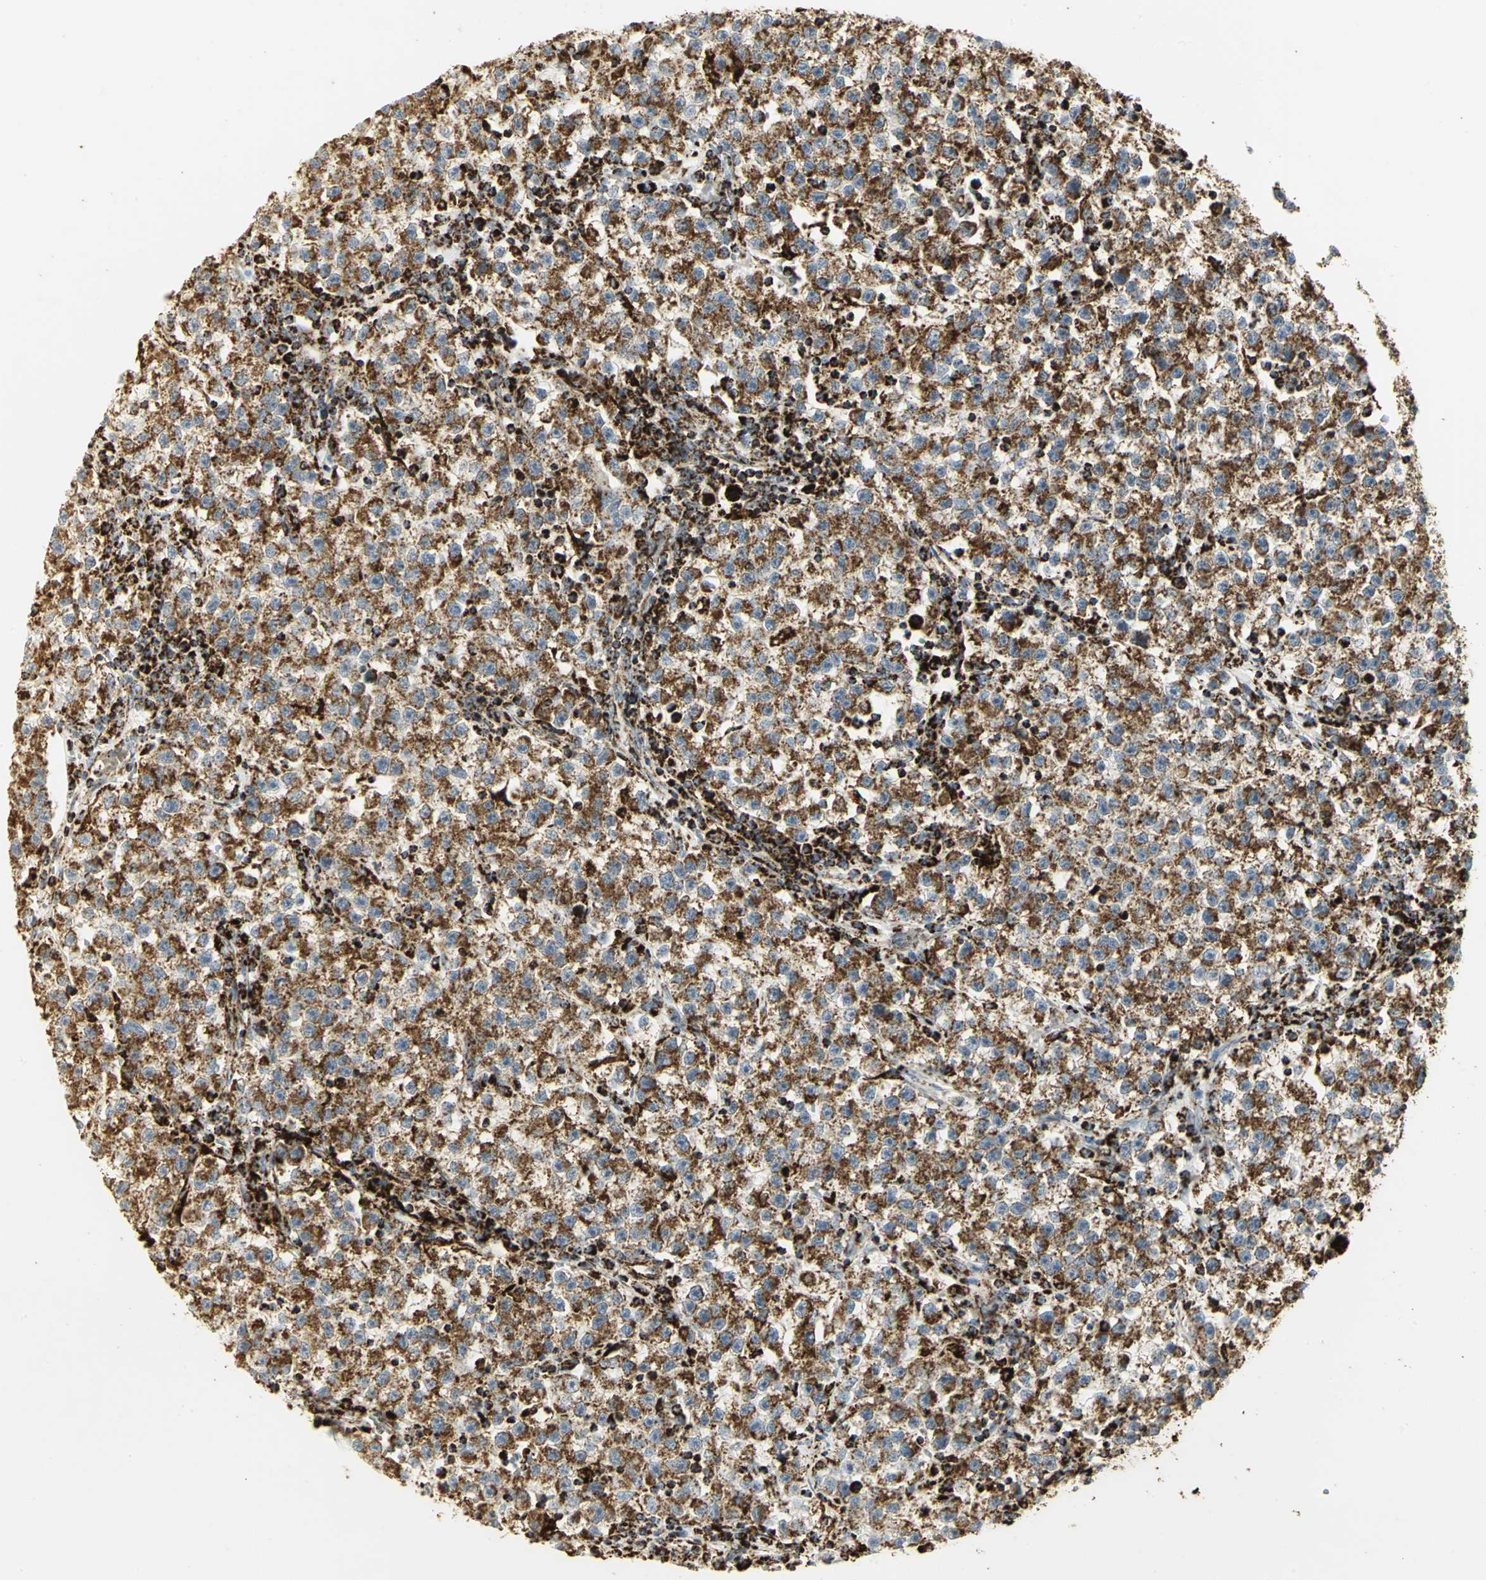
{"staining": {"intensity": "moderate", "quantity": ">75%", "location": "cytoplasmic/membranous"}, "tissue": "testis cancer", "cell_type": "Tumor cells", "image_type": "cancer", "snomed": [{"axis": "morphology", "description": "Seminoma, NOS"}, {"axis": "topography", "description": "Testis"}], "caption": "Moderate cytoplasmic/membranous protein positivity is seen in approximately >75% of tumor cells in seminoma (testis).", "gene": "VDAC1", "patient": {"sex": "male", "age": 22}}